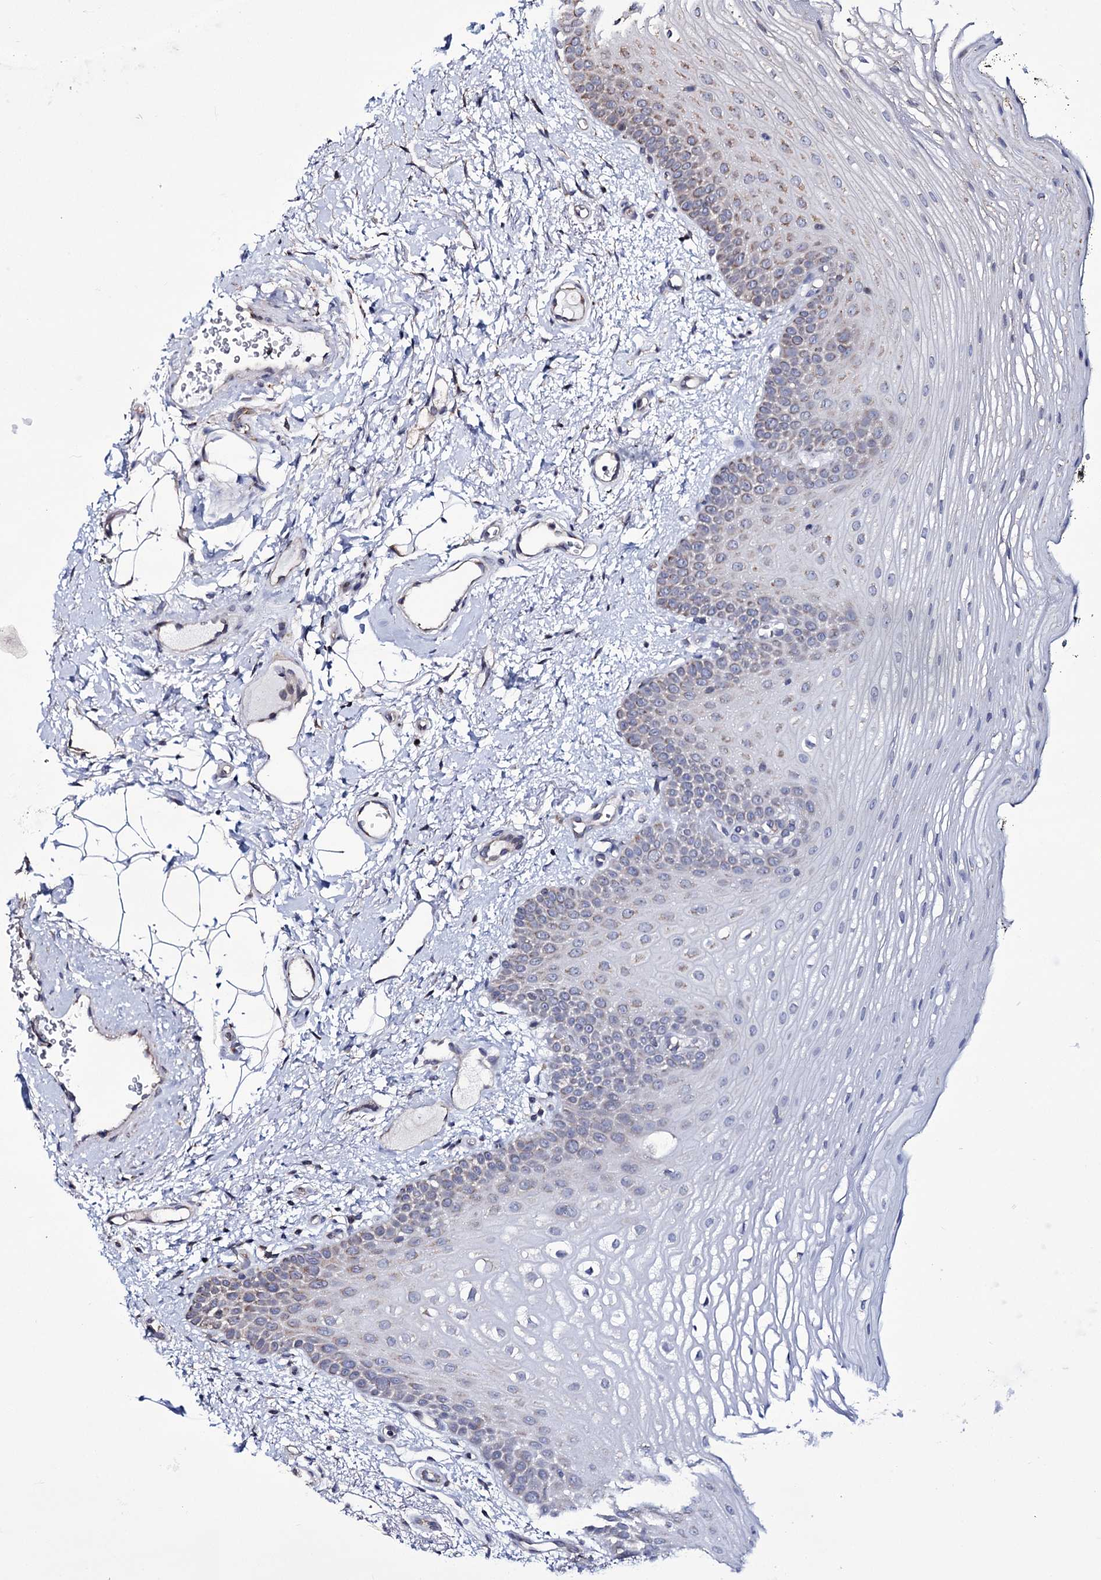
{"staining": {"intensity": "weak", "quantity": "<25%", "location": "cytoplasmic/membranous"}, "tissue": "oral mucosa", "cell_type": "Squamous epithelial cells", "image_type": "normal", "snomed": [{"axis": "morphology", "description": "No evidence of malignacy"}, {"axis": "topography", "description": "Oral tissue"}, {"axis": "topography", "description": "Head-Neck"}], "caption": "There is no significant positivity in squamous epithelial cells of oral mucosa. The staining is performed using DAB brown chromogen with nuclei counter-stained in using hematoxylin.", "gene": "CREB3L4", "patient": {"sex": "male", "age": 68}}